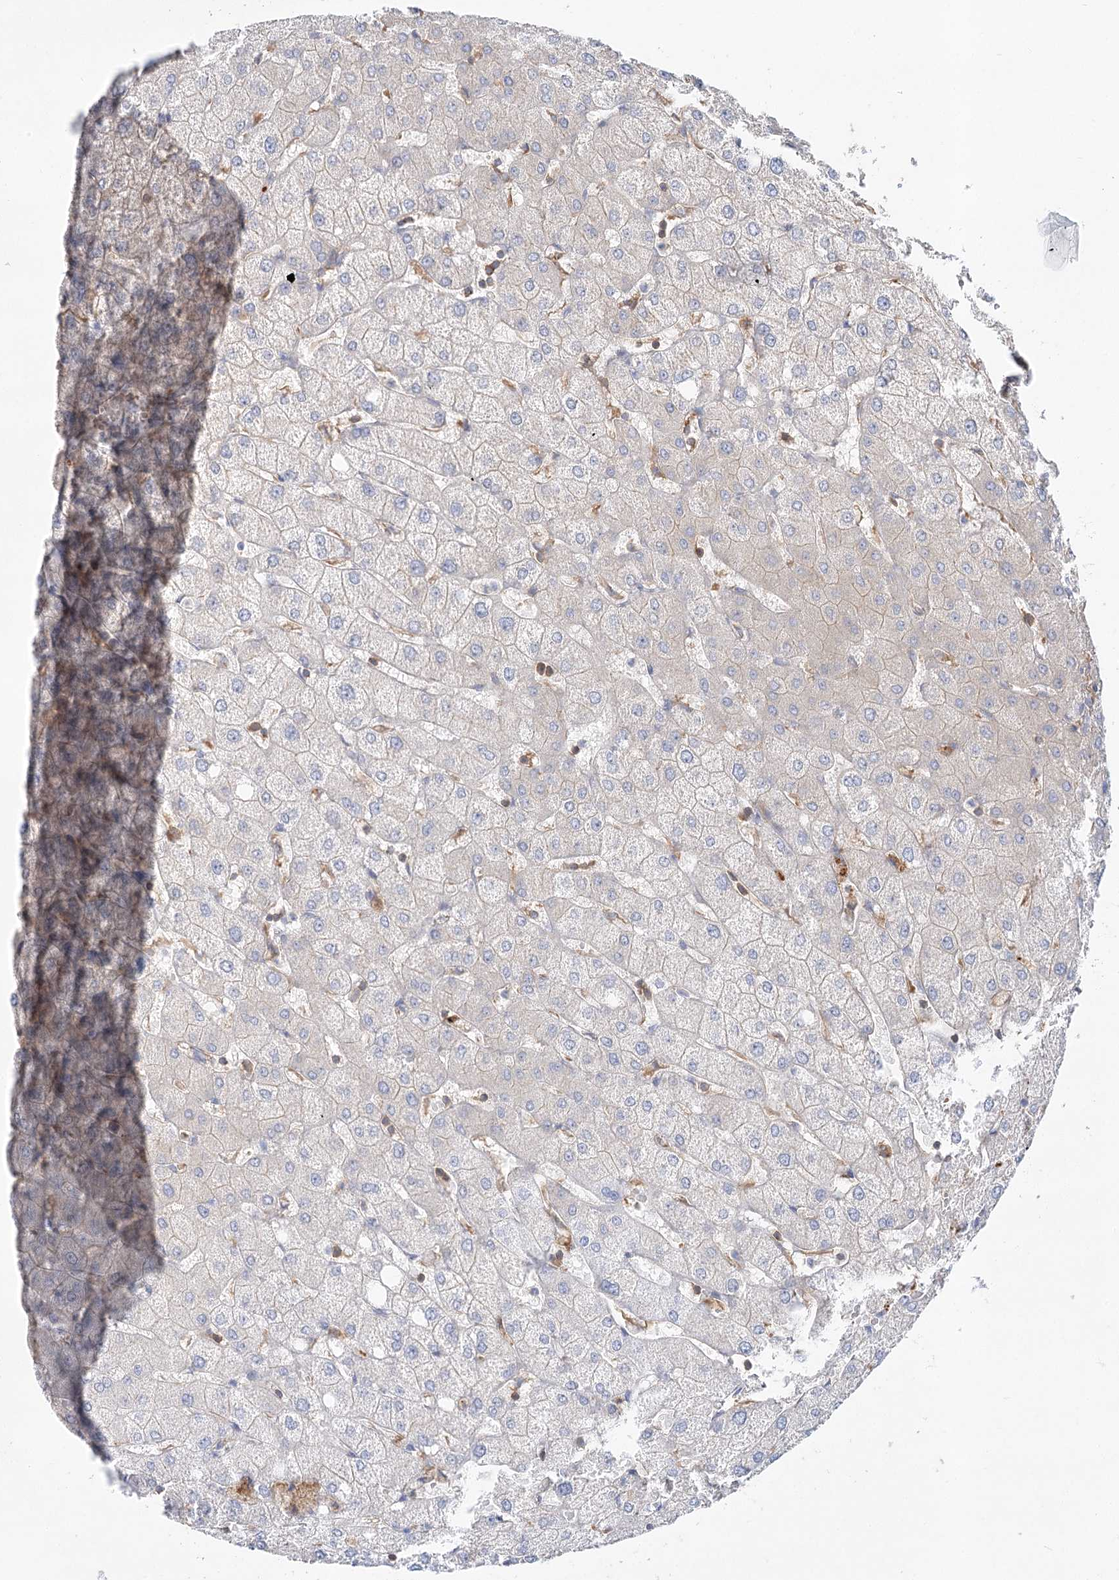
{"staining": {"intensity": "negative", "quantity": "none", "location": "none"}, "tissue": "liver", "cell_type": "Cholangiocytes", "image_type": "normal", "snomed": [{"axis": "morphology", "description": "Normal tissue, NOS"}, {"axis": "topography", "description": "Liver"}], "caption": "Immunohistochemical staining of unremarkable human liver demonstrates no significant staining in cholangiocytes.", "gene": "ABRAXAS2", "patient": {"sex": "female", "age": 54}}